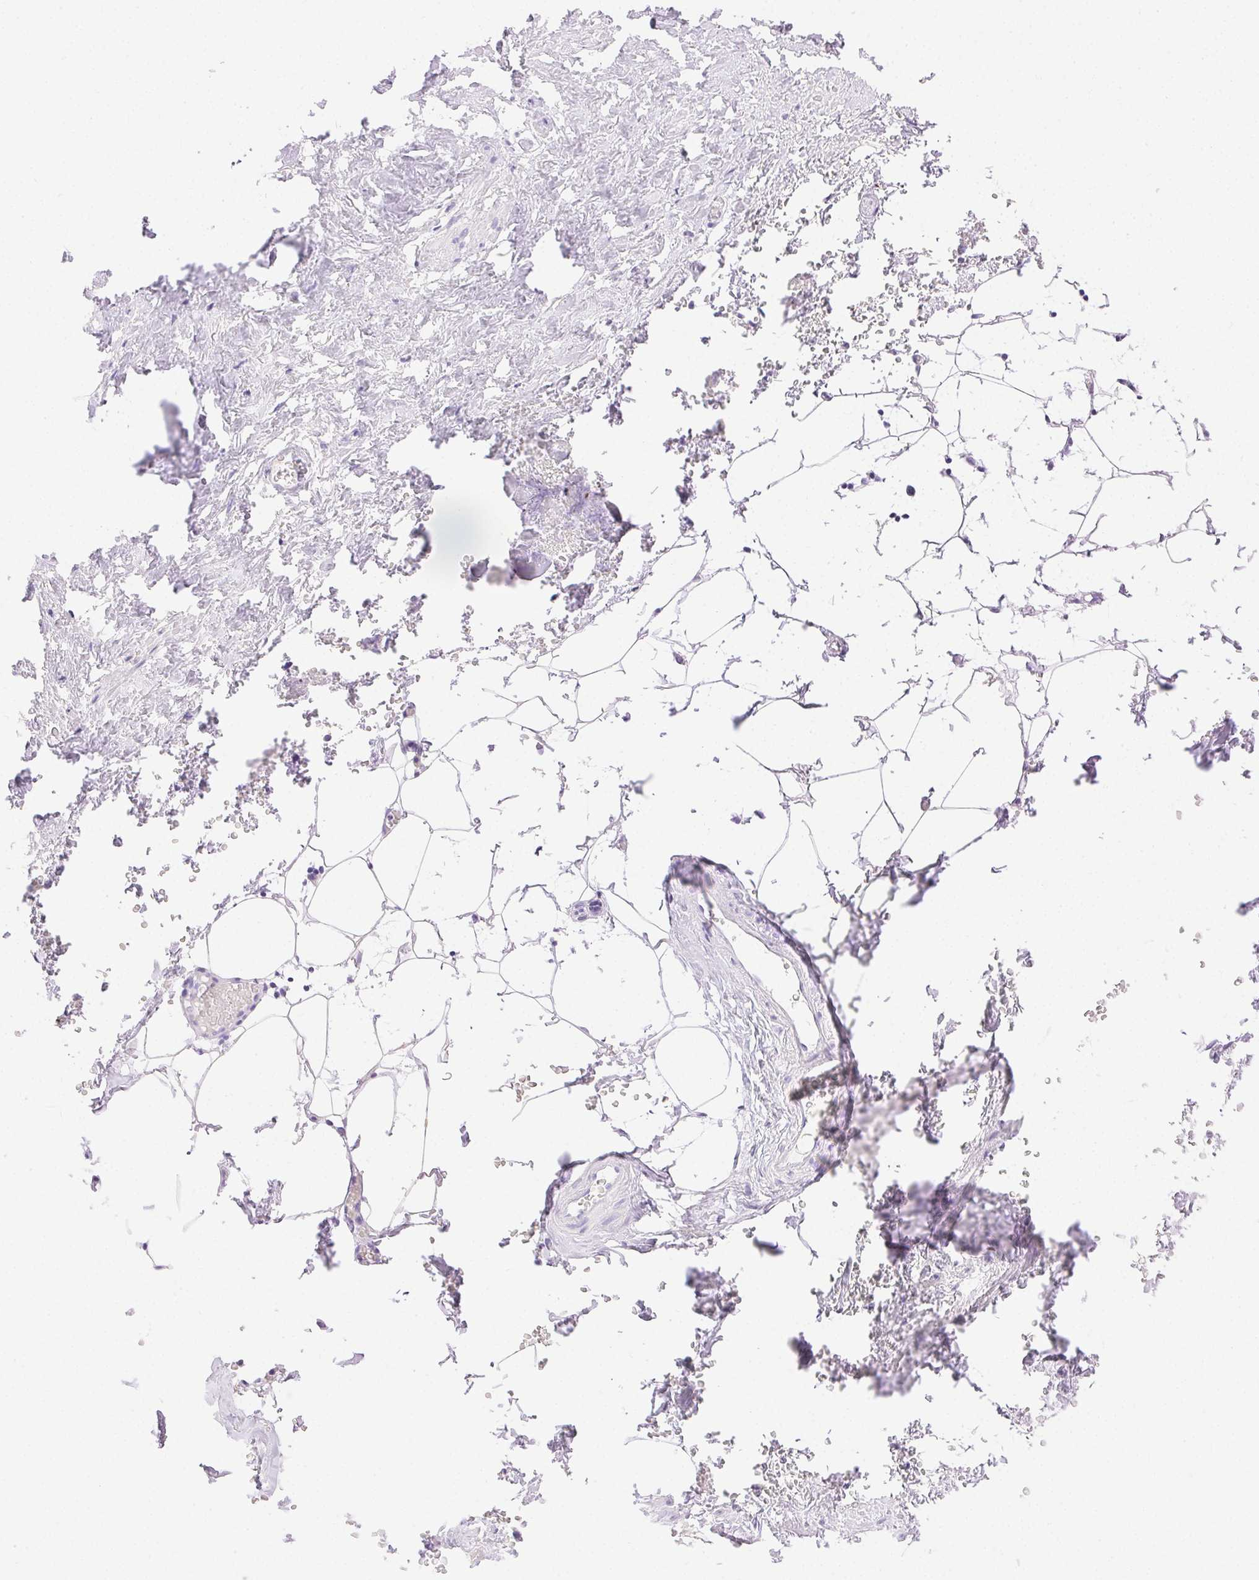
{"staining": {"intensity": "negative", "quantity": "none", "location": "none"}, "tissue": "adipose tissue", "cell_type": "Adipocytes", "image_type": "normal", "snomed": [{"axis": "morphology", "description": "Normal tissue, NOS"}, {"axis": "topography", "description": "Prostate"}, {"axis": "topography", "description": "Peripheral nerve tissue"}], "caption": "A high-resolution photomicrograph shows immunohistochemistry staining of unremarkable adipose tissue, which demonstrates no significant expression in adipocytes.", "gene": "SPACA4", "patient": {"sex": "male", "age": 55}}